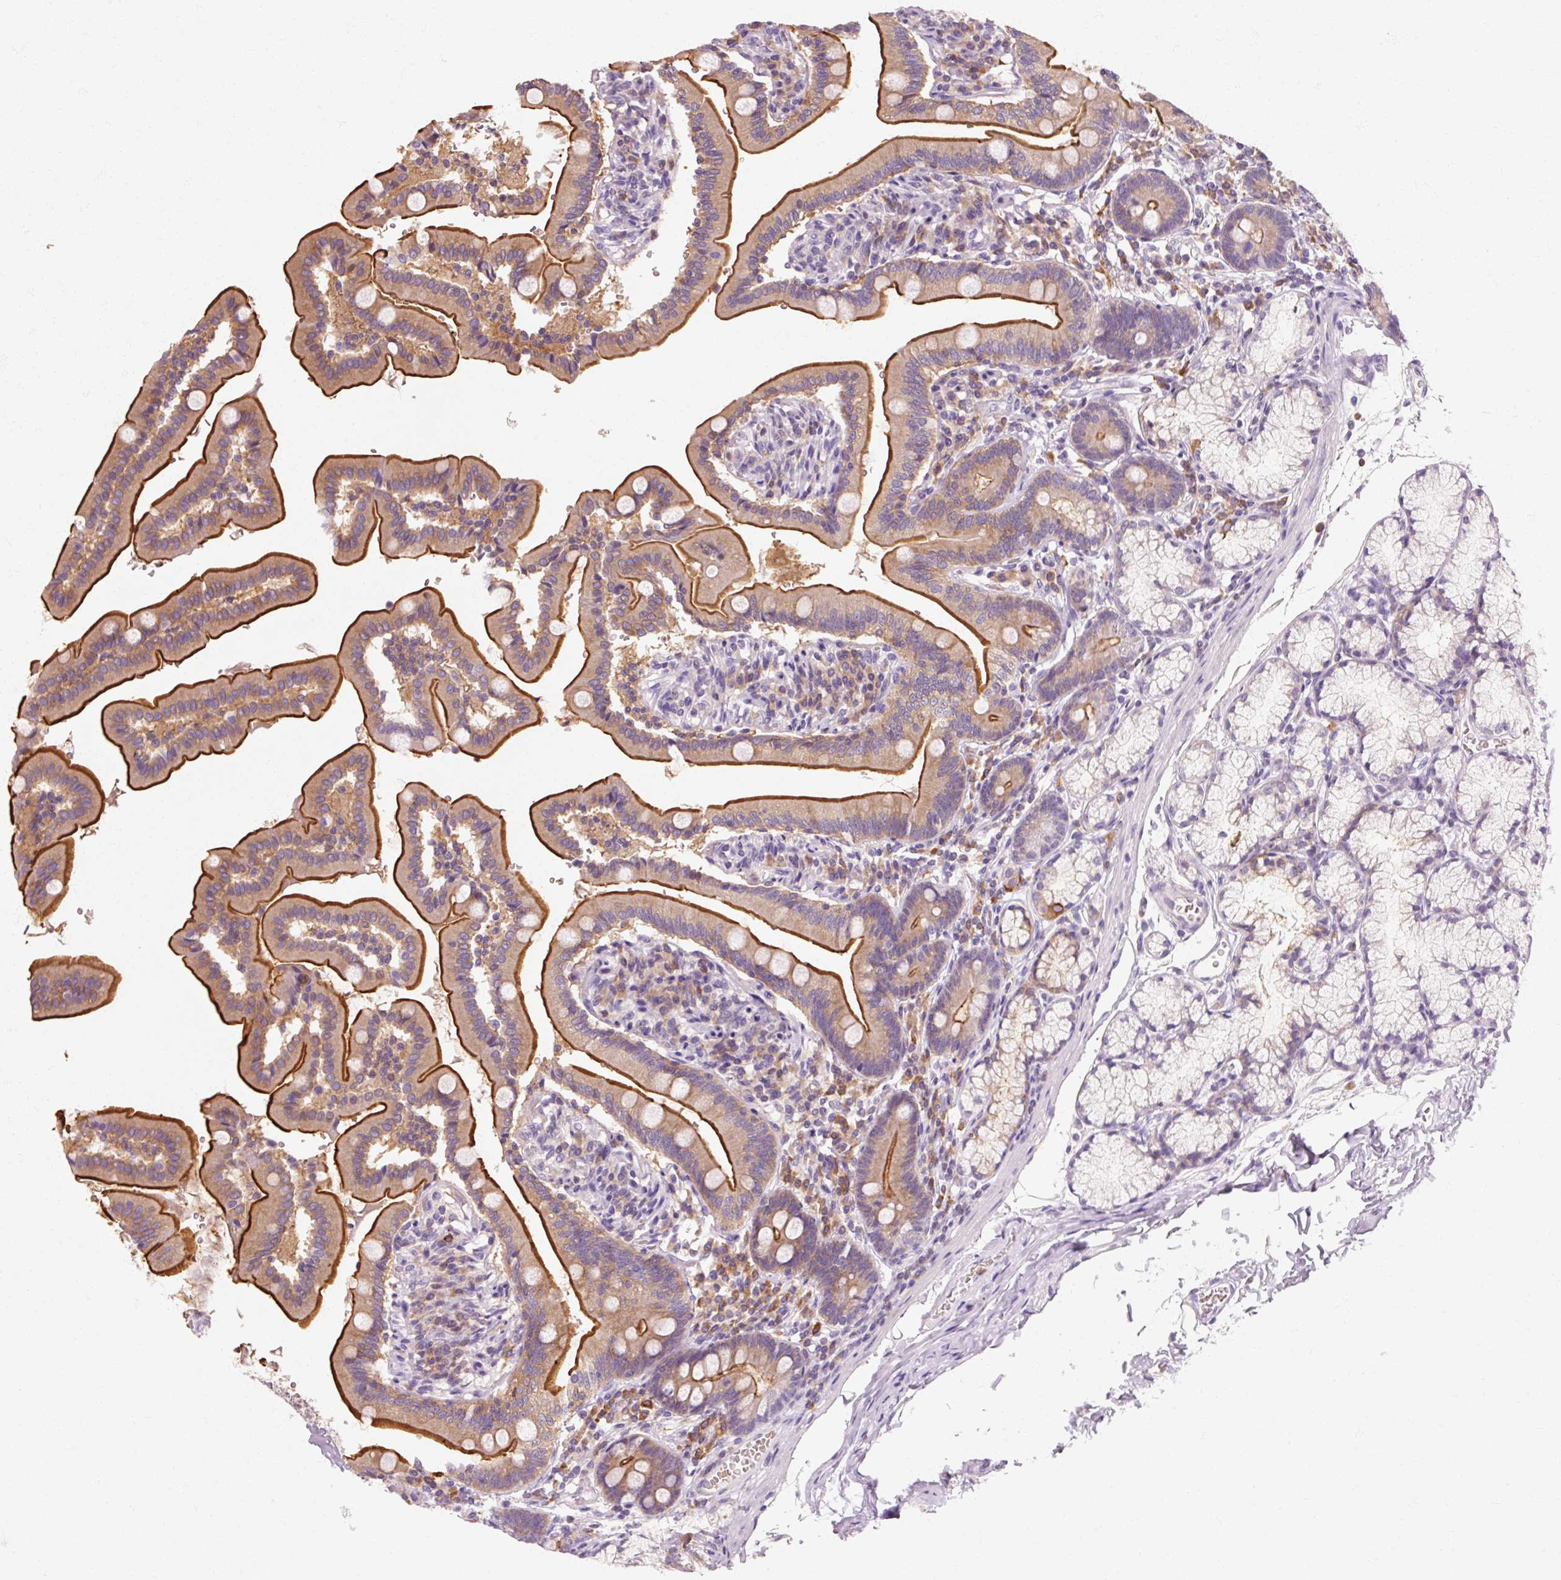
{"staining": {"intensity": "strong", "quantity": "25%-75%", "location": "cytoplasmic/membranous"}, "tissue": "duodenum", "cell_type": "Glandular cells", "image_type": "normal", "snomed": [{"axis": "morphology", "description": "Normal tissue, NOS"}, {"axis": "topography", "description": "Duodenum"}], "caption": "Strong cytoplasmic/membranous positivity is identified in approximately 25%-75% of glandular cells in unremarkable duodenum.", "gene": "OR8K1", "patient": {"sex": "female", "age": 67}}